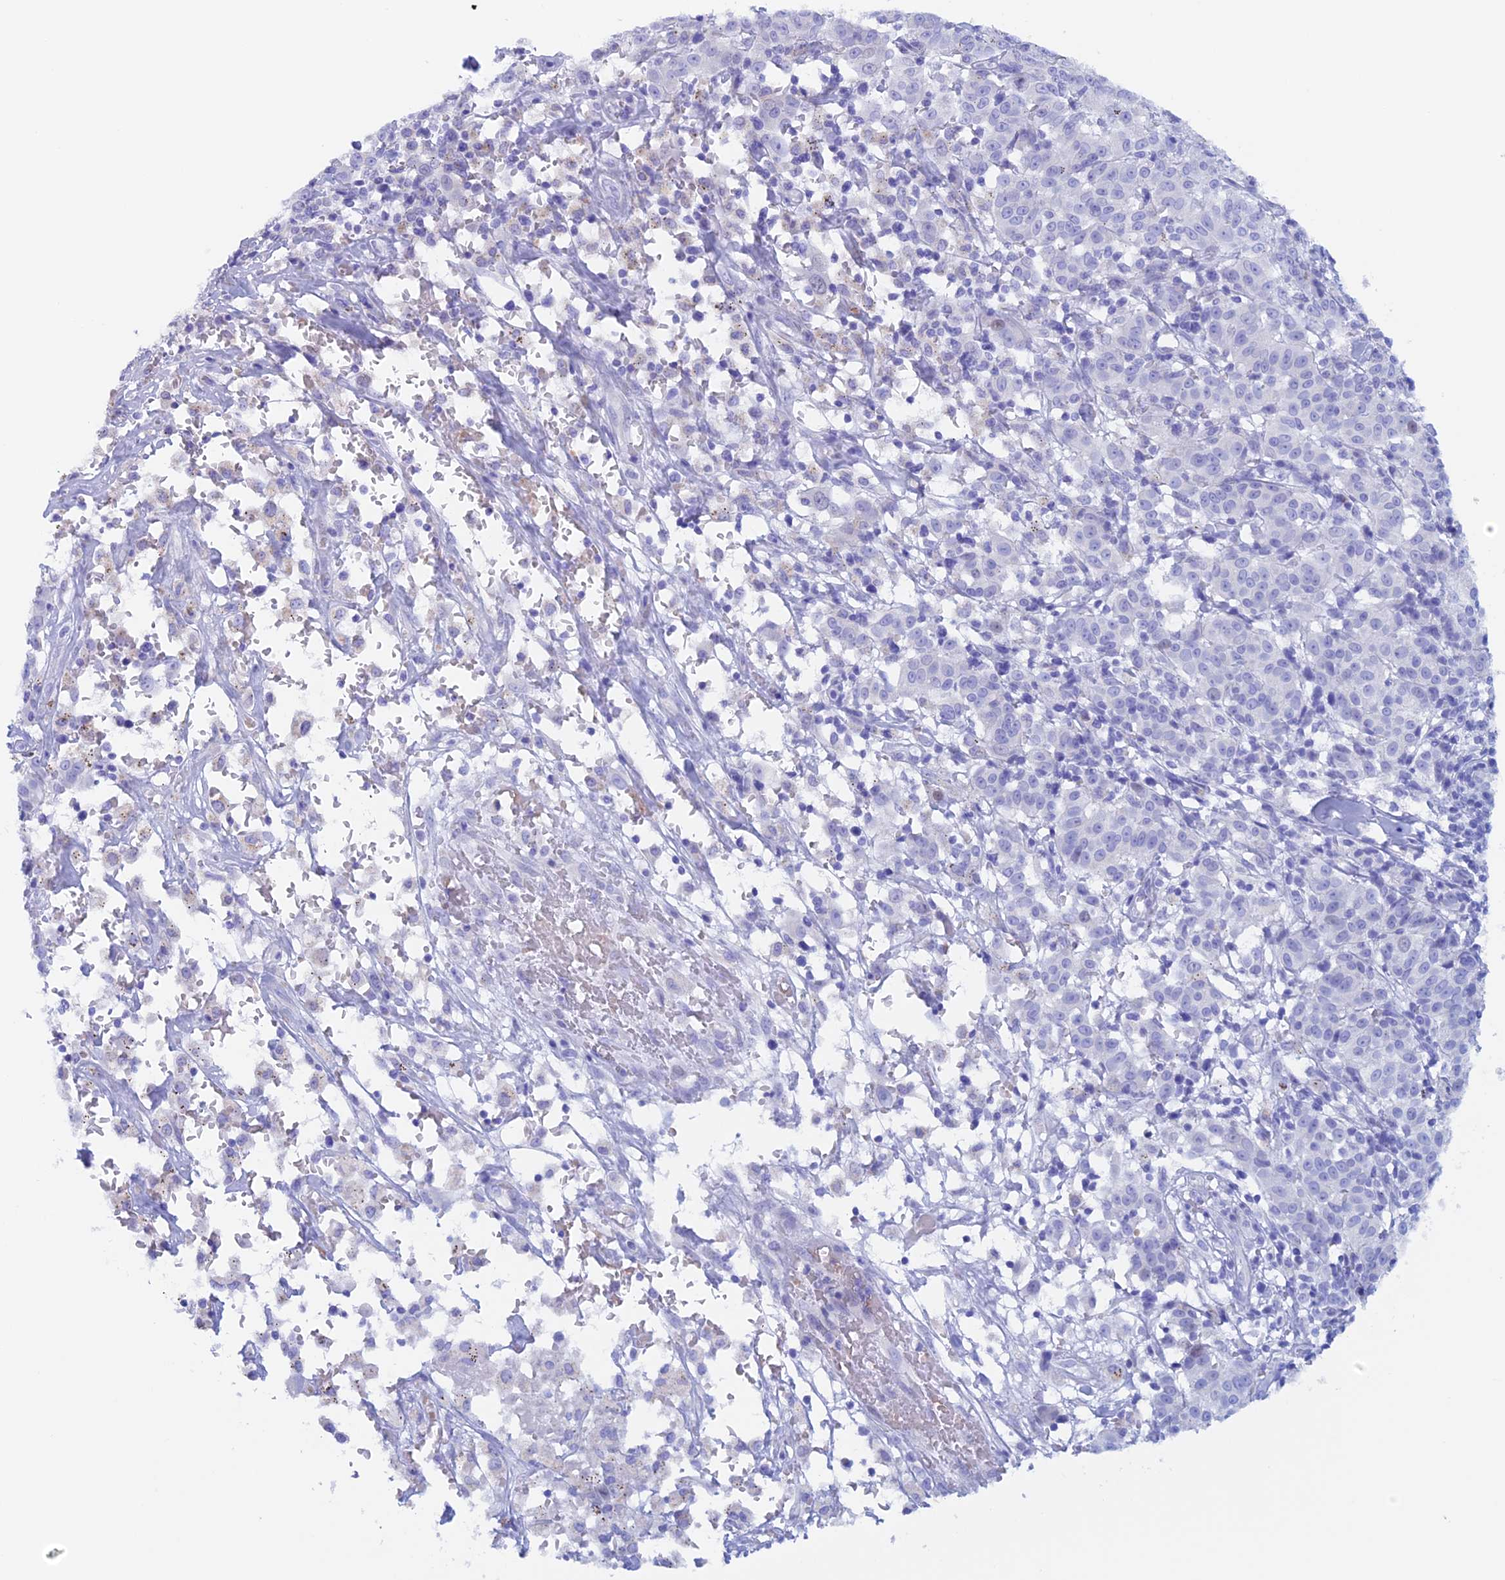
{"staining": {"intensity": "negative", "quantity": "none", "location": "none"}, "tissue": "melanoma", "cell_type": "Tumor cells", "image_type": "cancer", "snomed": [{"axis": "morphology", "description": "Malignant melanoma, NOS"}, {"axis": "topography", "description": "Skin"}], "caption": "DAB immunohistochemical staining of malignant melanoma shows no significant staining in tumor cells.", "gene": "PSMC3IP", "patient": {"sex": "female", "age": 72}}